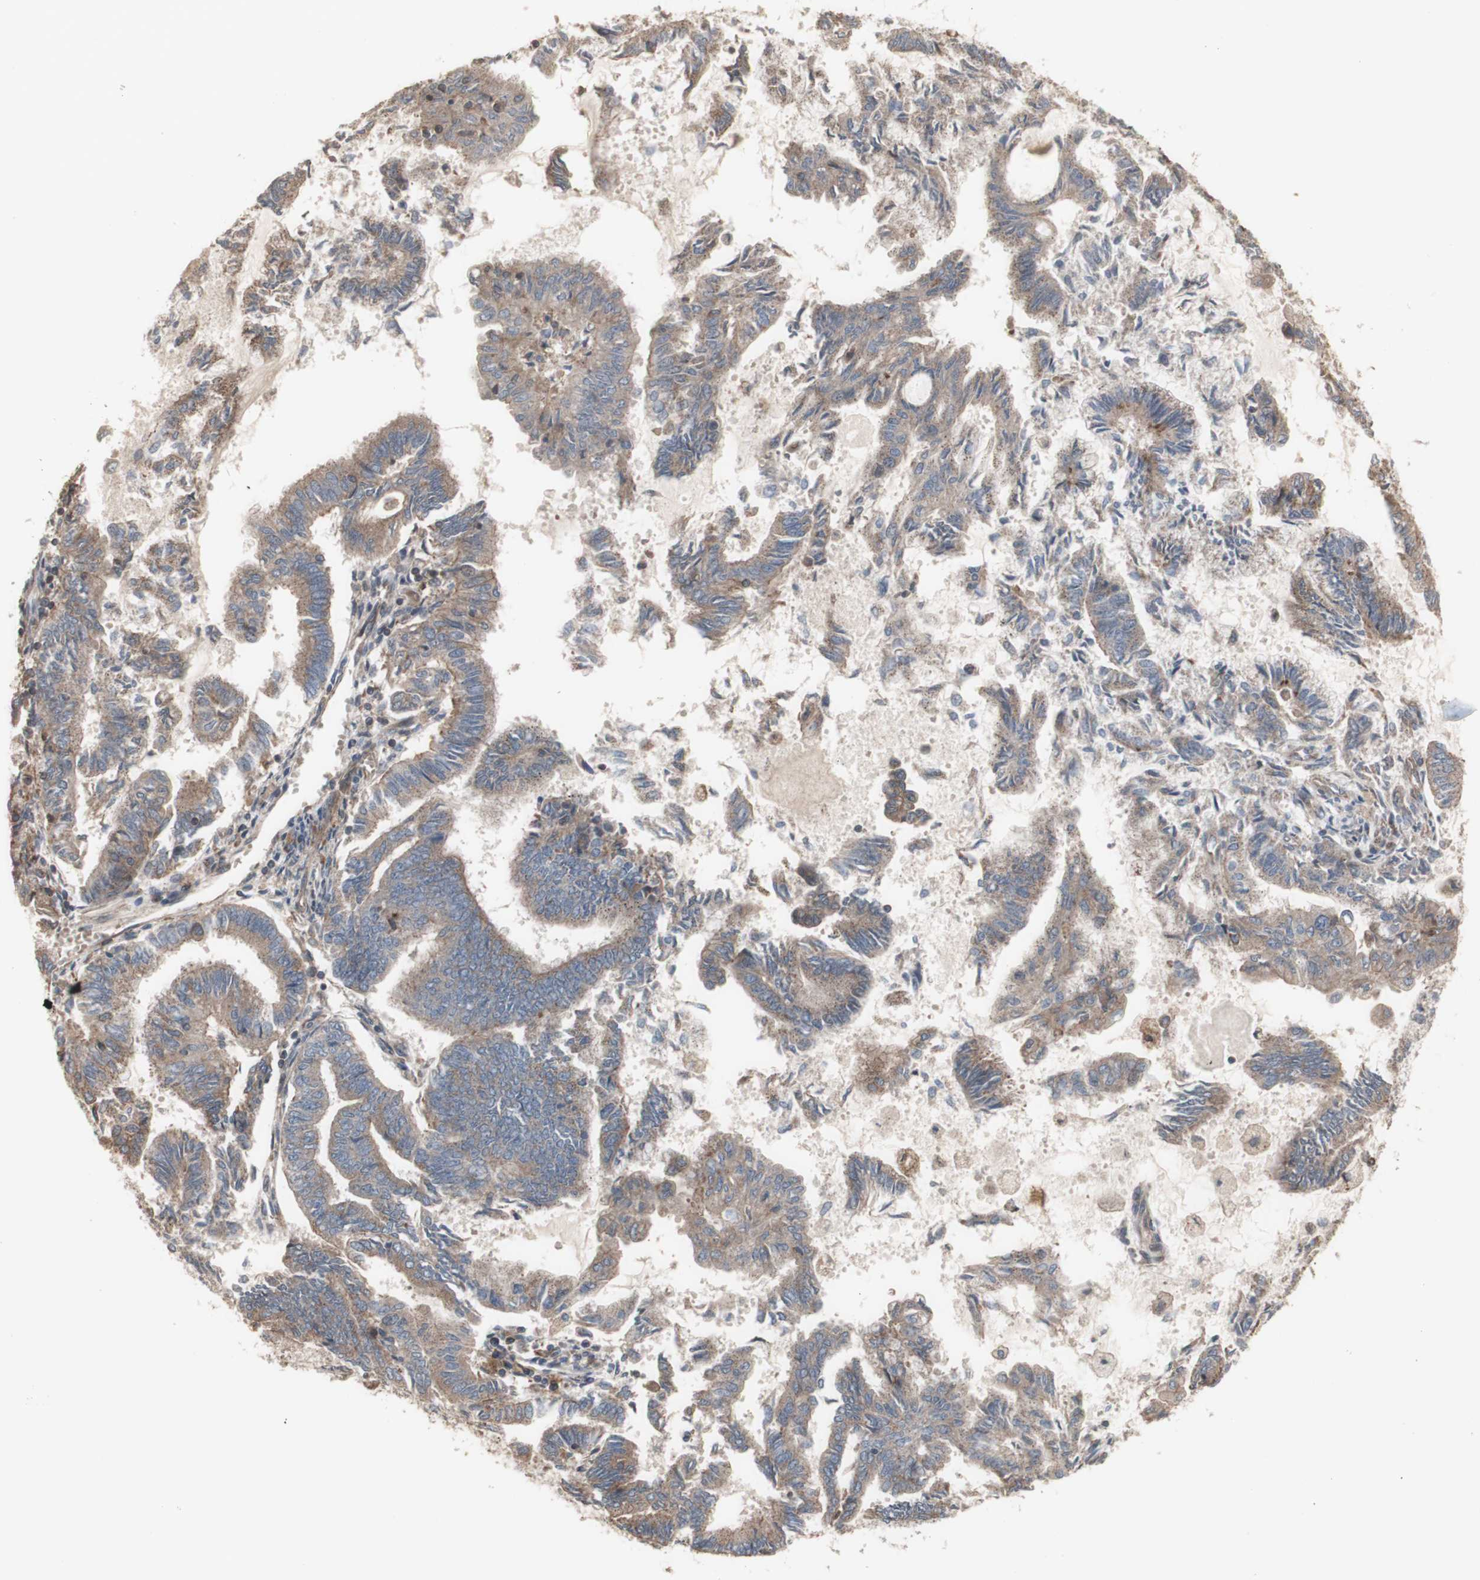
{"staining": {"intensity": "moderate", "quantity": ">75%", "location": "cytoplasmic/membranous"}, "tissue": "endometrial cancer", "cell_type": "Tumor cells", "image_type": "cancer", "snomed": [{"axis": "morphology", "description": "Adenocarcinoma, NOS"}, {"axis": "topography", "description": "Endometrium"}], "caption": "Endometrial adenocarcinoma stained for a protein (brown) reveals moderate cytoplasmic/membranous positive staining in about >75% of tumor cells.", "gene": "COPB1", "patient": {"sex": "female", "age": 86}}